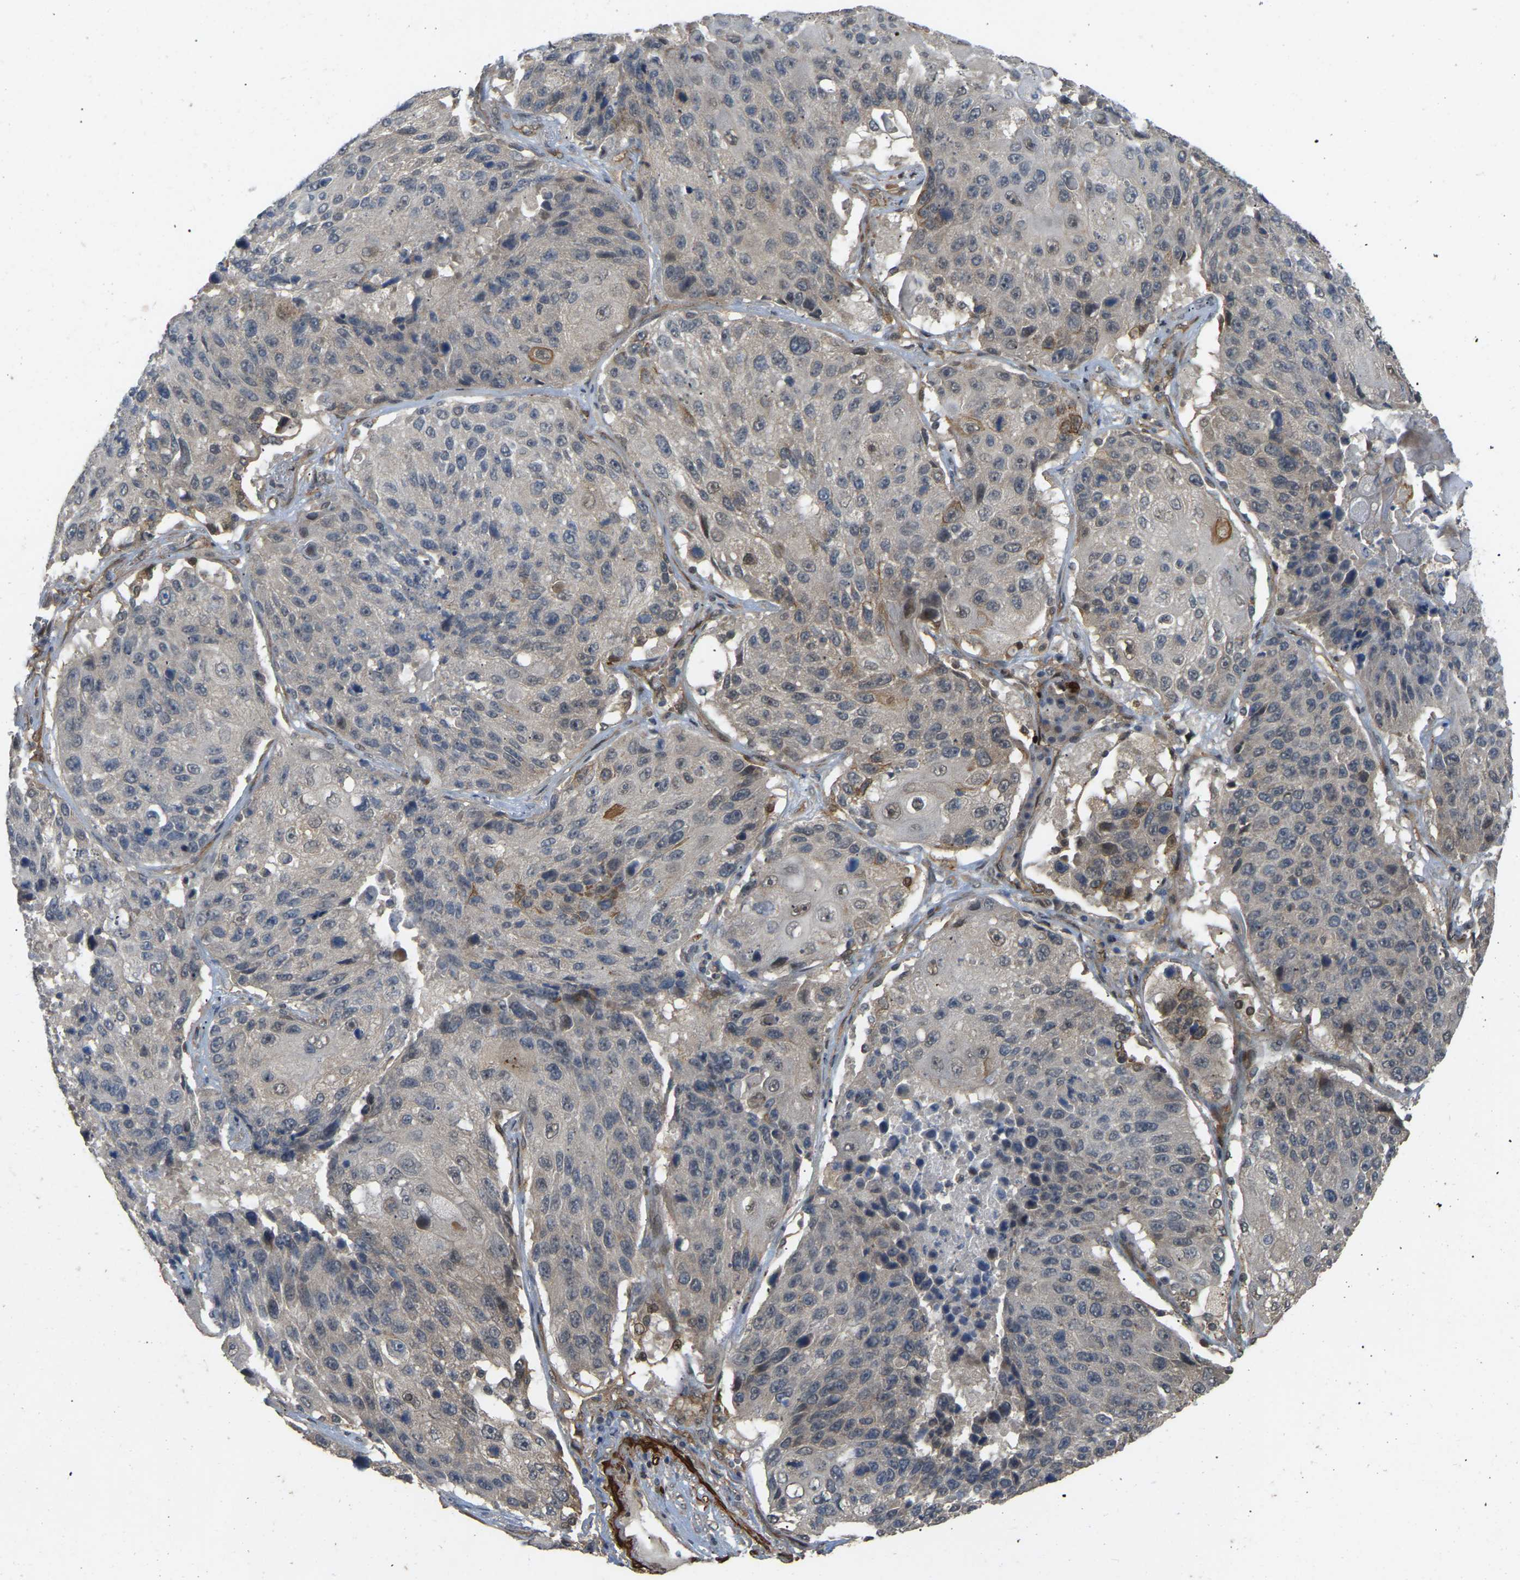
{"staining": {"intensity": "negative", "quantity": "none", "location": "none"}, "tissue": "lung cancer", "cell_type": "Tumor cells", "image_type": "cancer", "snomed": [{"axis": "morphology", "description": "Squamous cell carcinoma, NOS"}, {"axis": "topography", "description": "Lung"}], "caption": "Tumor cells are negative for brown protein staining in lung cancer. Nuclei are stained in blue.", "gene": "LIMK2", "patient": {"sex": "male", "age": 61}}